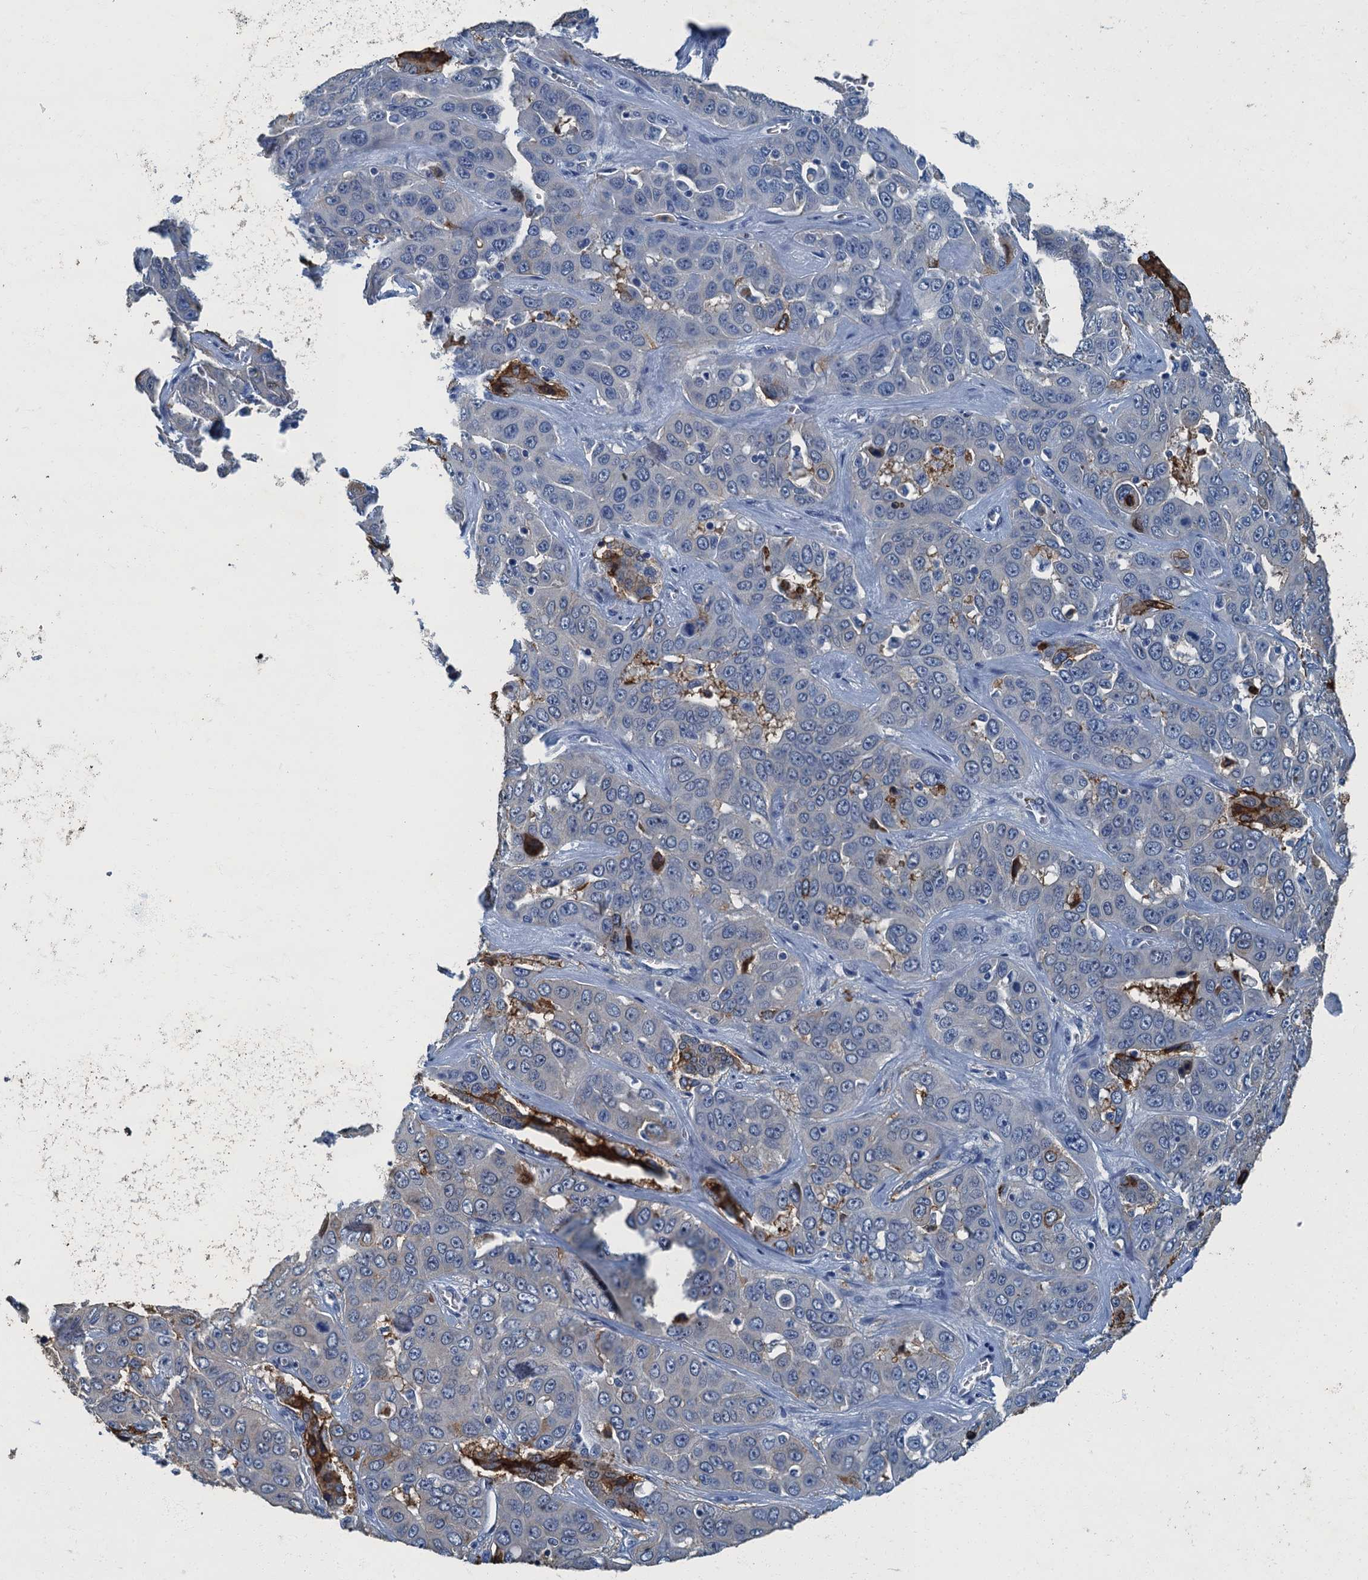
{"staining": {"intensity": "moderate", "quantity": "<25%", "location": "cytoplasmic/membranous"}, "tissue": "liver cancer", "cell_type": "Tumor cells", "image_type": "cancer", "snomed": [{"axis": "morphology", "description": "Cholangiocarcinoma"}, {"axis": "topography", "description": "Liver"}], "caption": "Liver cancer (cholangiocarcinoma) stained with DAB (3,3'-diaminobenzidine) immunohistochemistry demonstrates low levels of moderate cytoplasmic/membranous expression in about <25% of tumor cells.", "gene": "GADL1", "patient": {"sex": "female", "age": 52}}